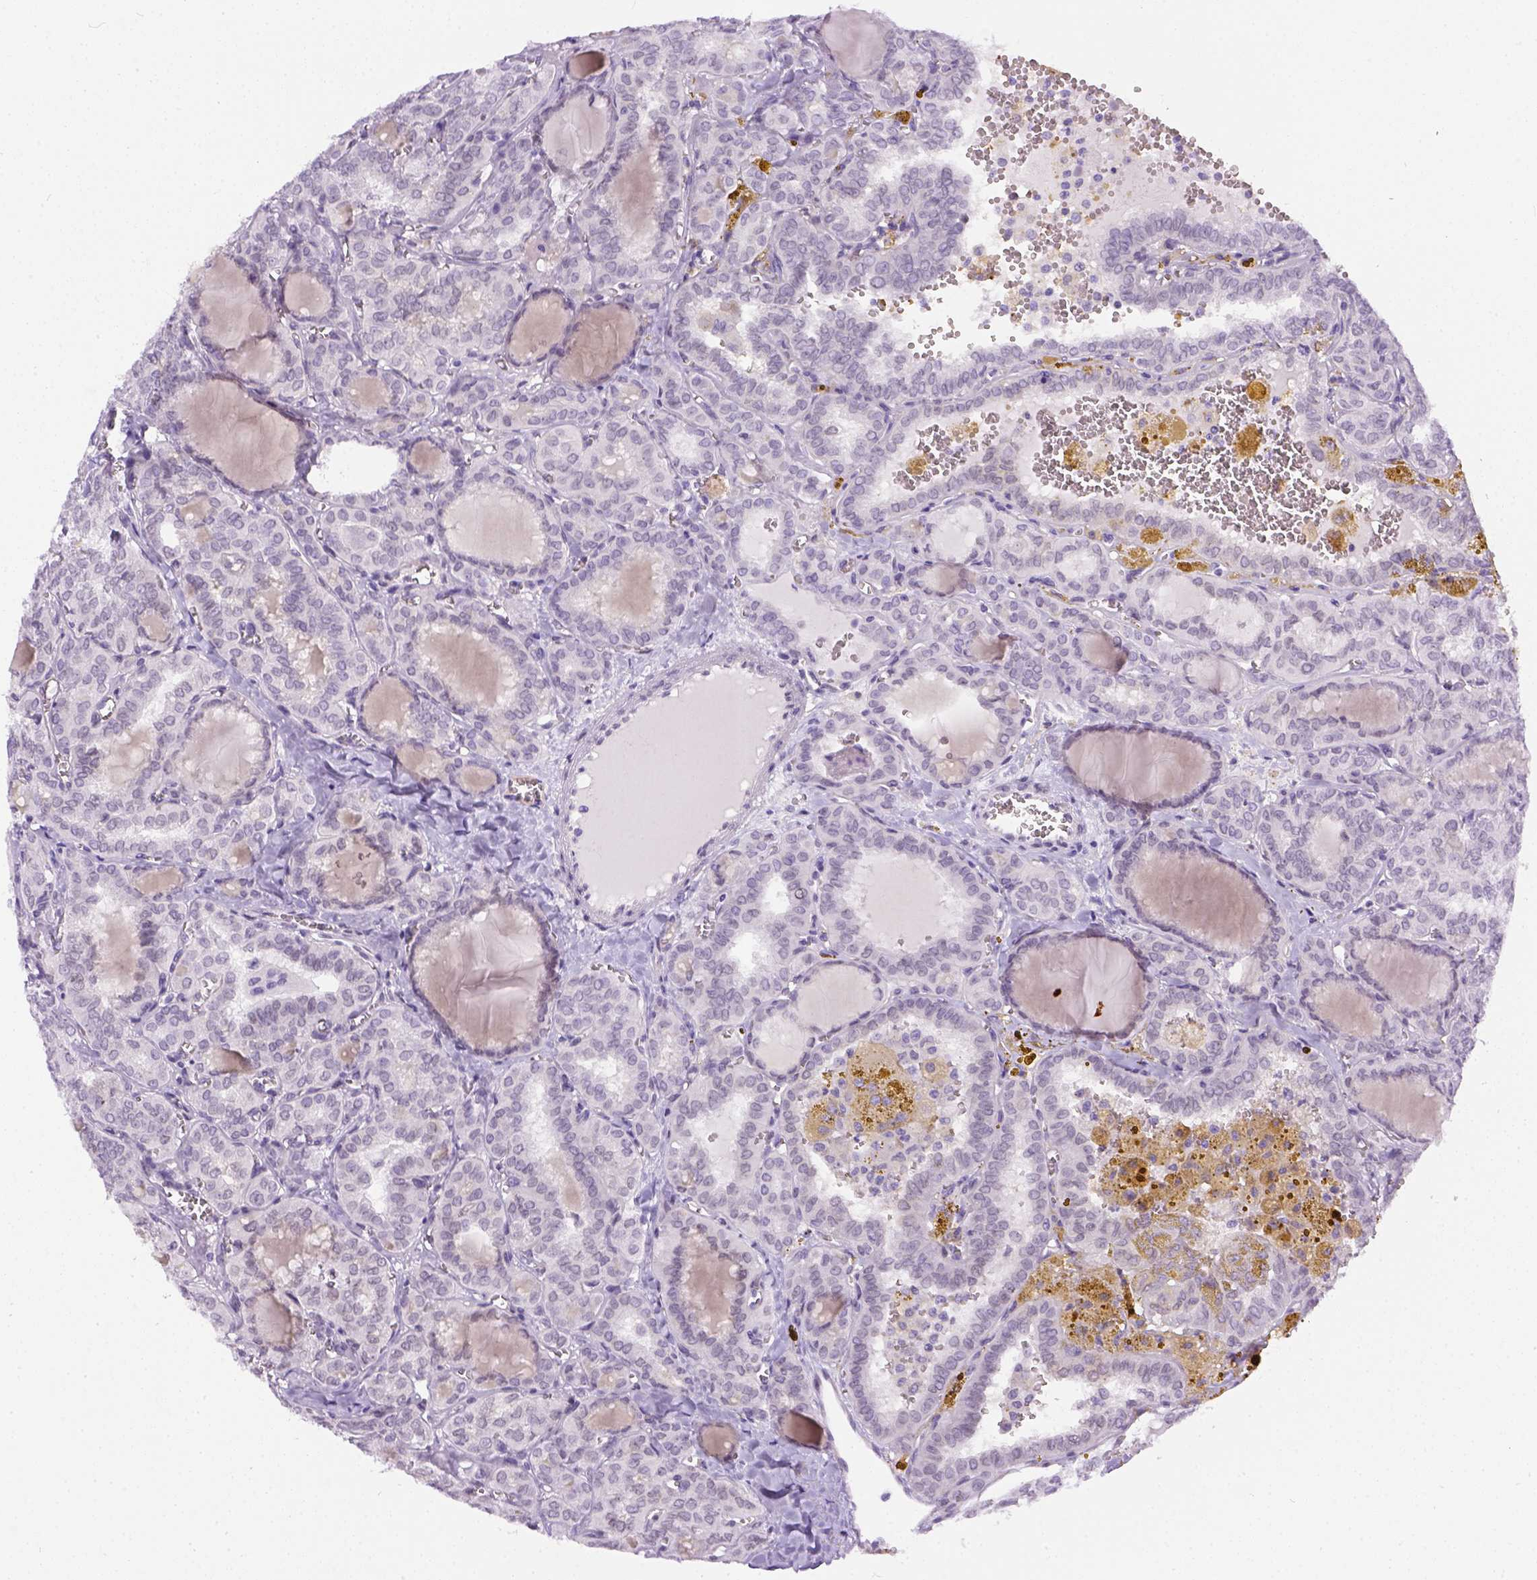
{"staining": {"intensity": "negative", "quantity": "none", "location": "none"}, "tissue": "thyroid cancer", "cell_type": "Tumor cells", "image_type": "cancer", "snomed": [{"axis": "morphology", "description": "Papillary adenocarcinoma, NOS"}, {"axis": "topography", "description": "Thyroid gland"}], "caption": "Papillary adenocarcinoma (thyroid) stained for a protein using immunohistochemistry reveals no positivity tumor cells.", "gene": "FAM184B", "patient": {"sex": "female", "age": 41}}